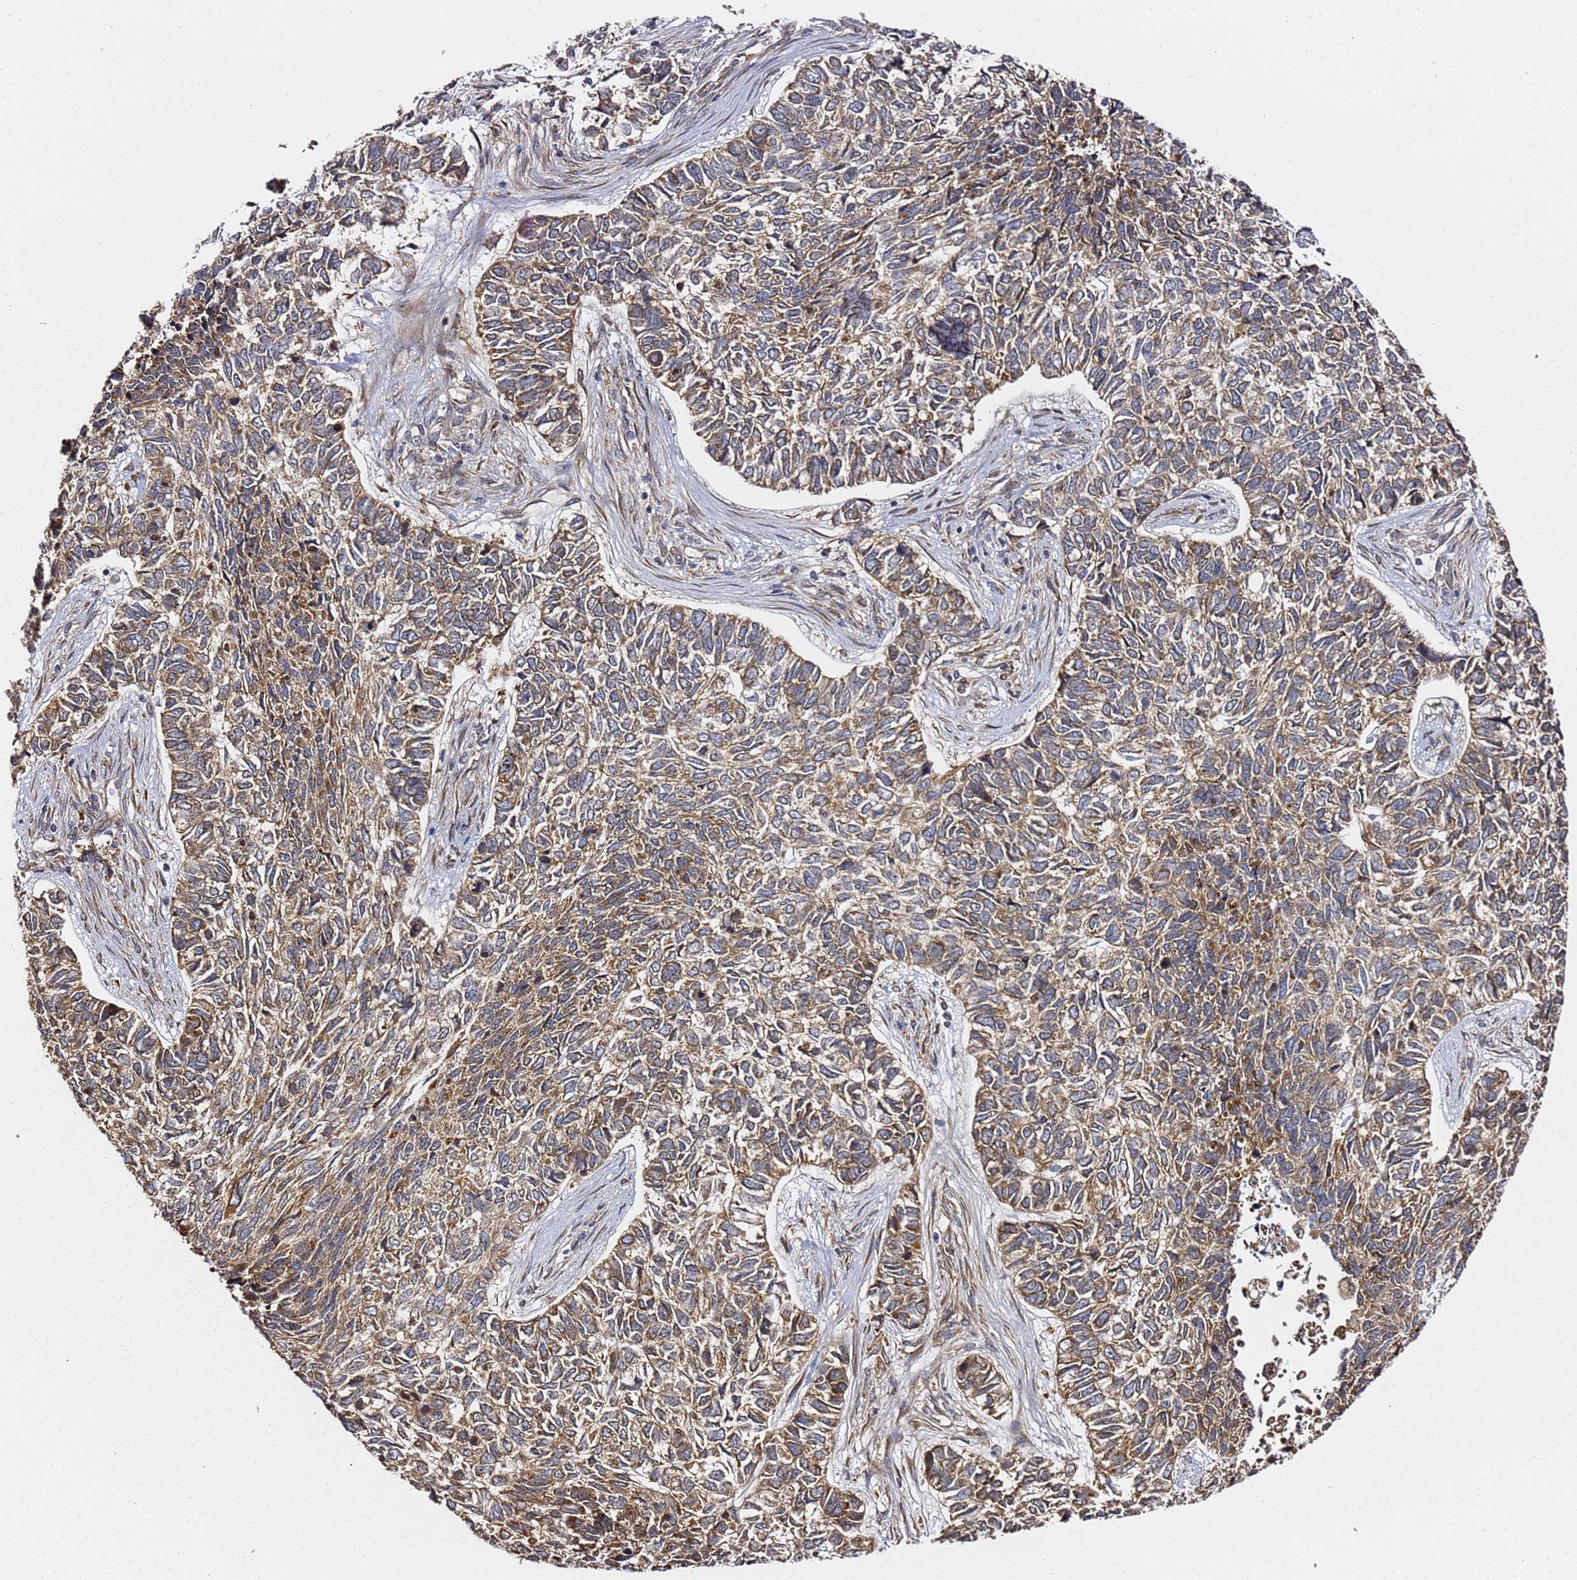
{"staining": {"intensity": "moderate", "quantity": ">75%", "location": "cytoplasmic/membranous"}, "tissue": "skin cancer", "cell_type": "Tumor cells", "image_type": "cancer", "snomed": [{"axis": "morphology", "description": "Basal cell carcinoma"}, {"axis": "topography", "description": "Skin"}], "caption": "Tumor cells display medium levels of moderate cytoplasmic/membranous expression in about >75% of cells in human skin cancer (basal cell carcinoma).", "gene": "PRKAB2", "patient": {"sex": "female", "age": 65}}